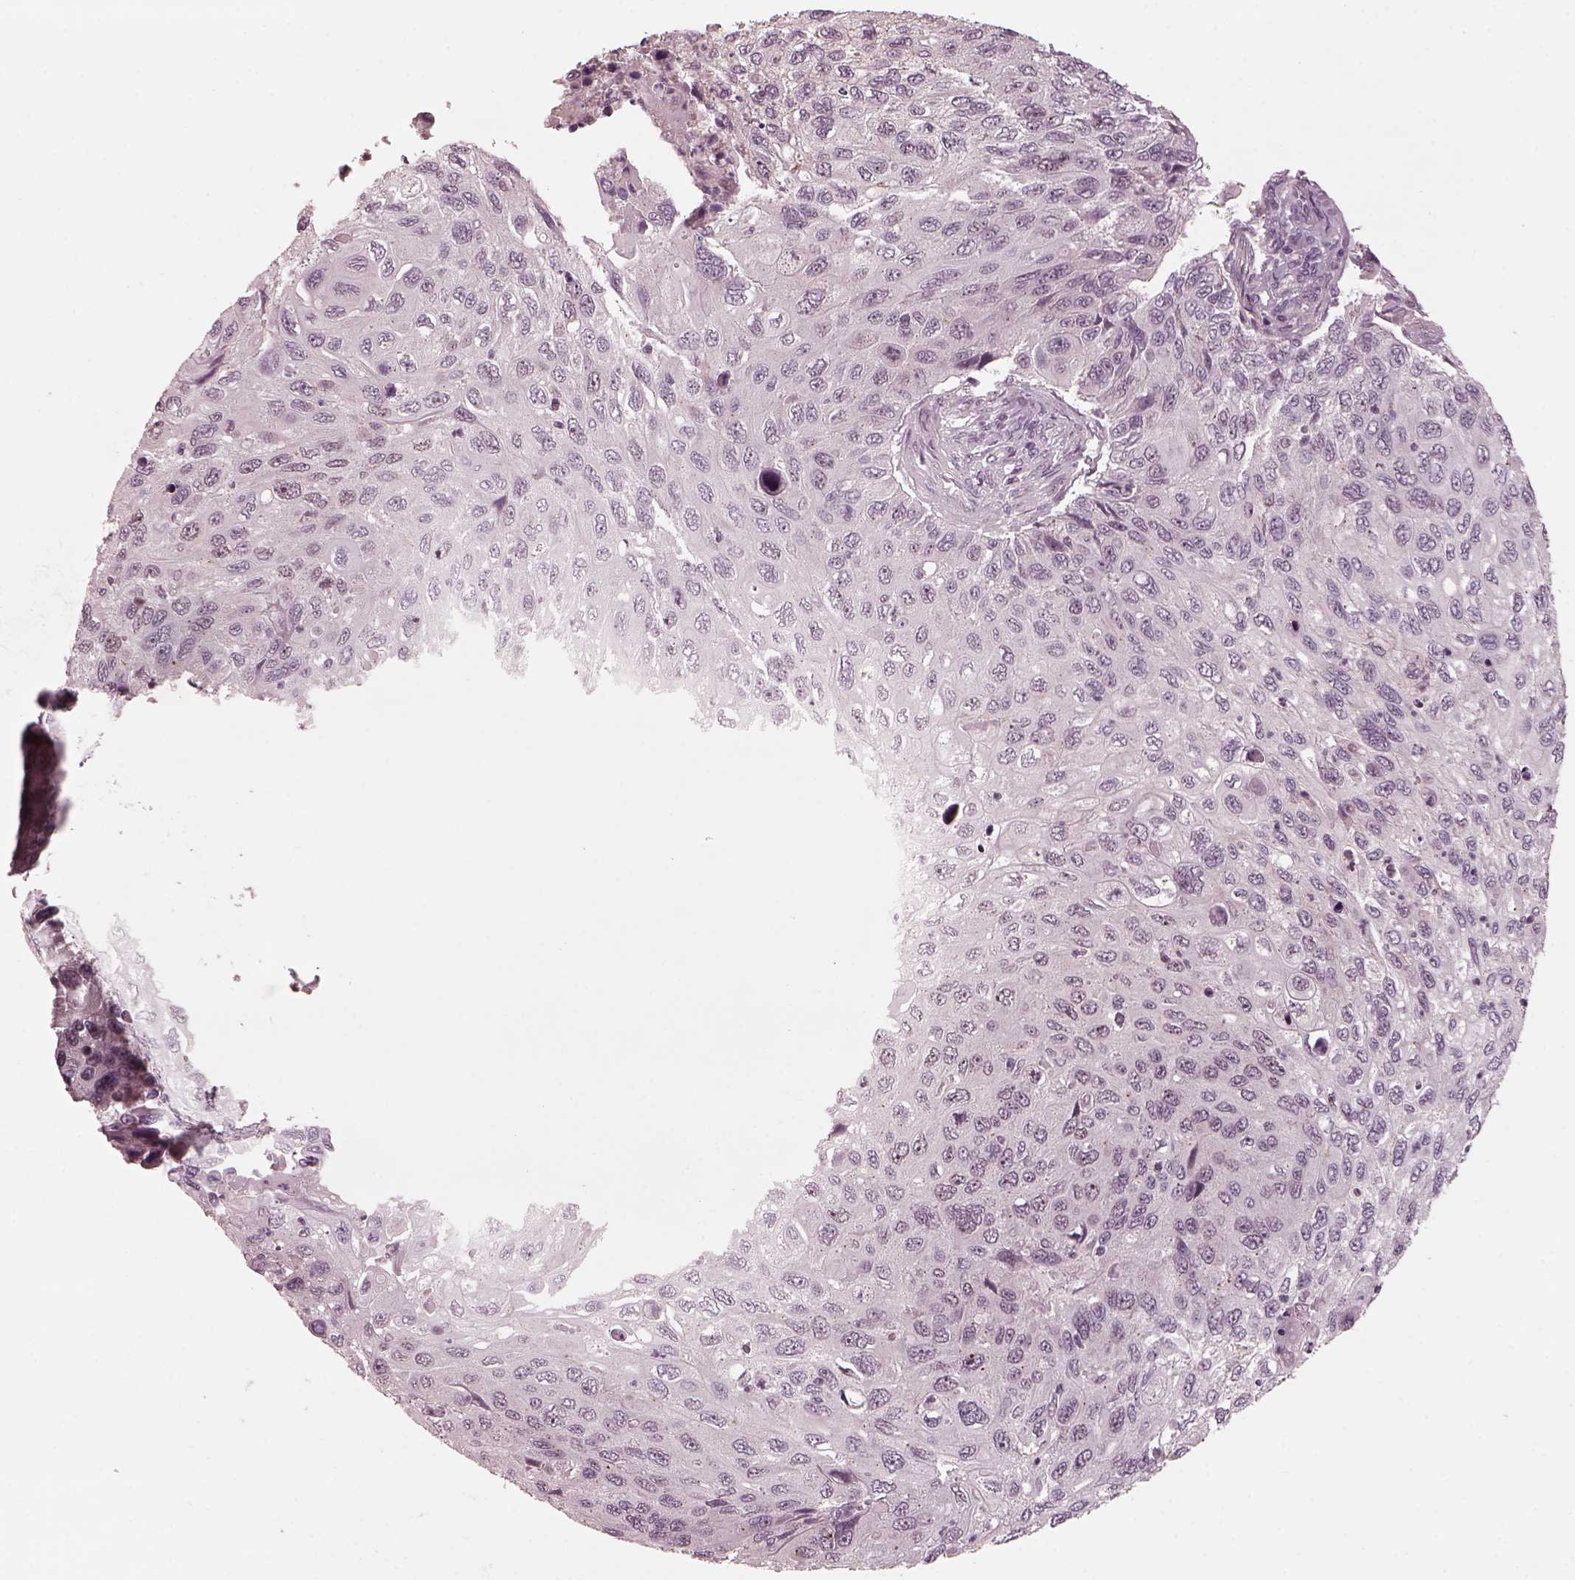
{"staining": {"intensity": "negative", "quantity": "none", "location": "none"}, "tissue": "cervical cancer", "cell_type": "Tumor cells", "image_type": "cancer", "snomed": [{"axis": "morphology", "description": "Squamous cell carcinoma, NOS"}, {"axis": "topography", "description": "Cervix"}], "caption": "Immunohistochemistry micrograph of human cervical squamous cell carcinoma stained for a protein (brown), which shows no positivity in tumor cells. (IHC, brightfield microscopy, high magnification).", "gene": "SAXO1", "patient": {"sex": "female", "age": 70}}